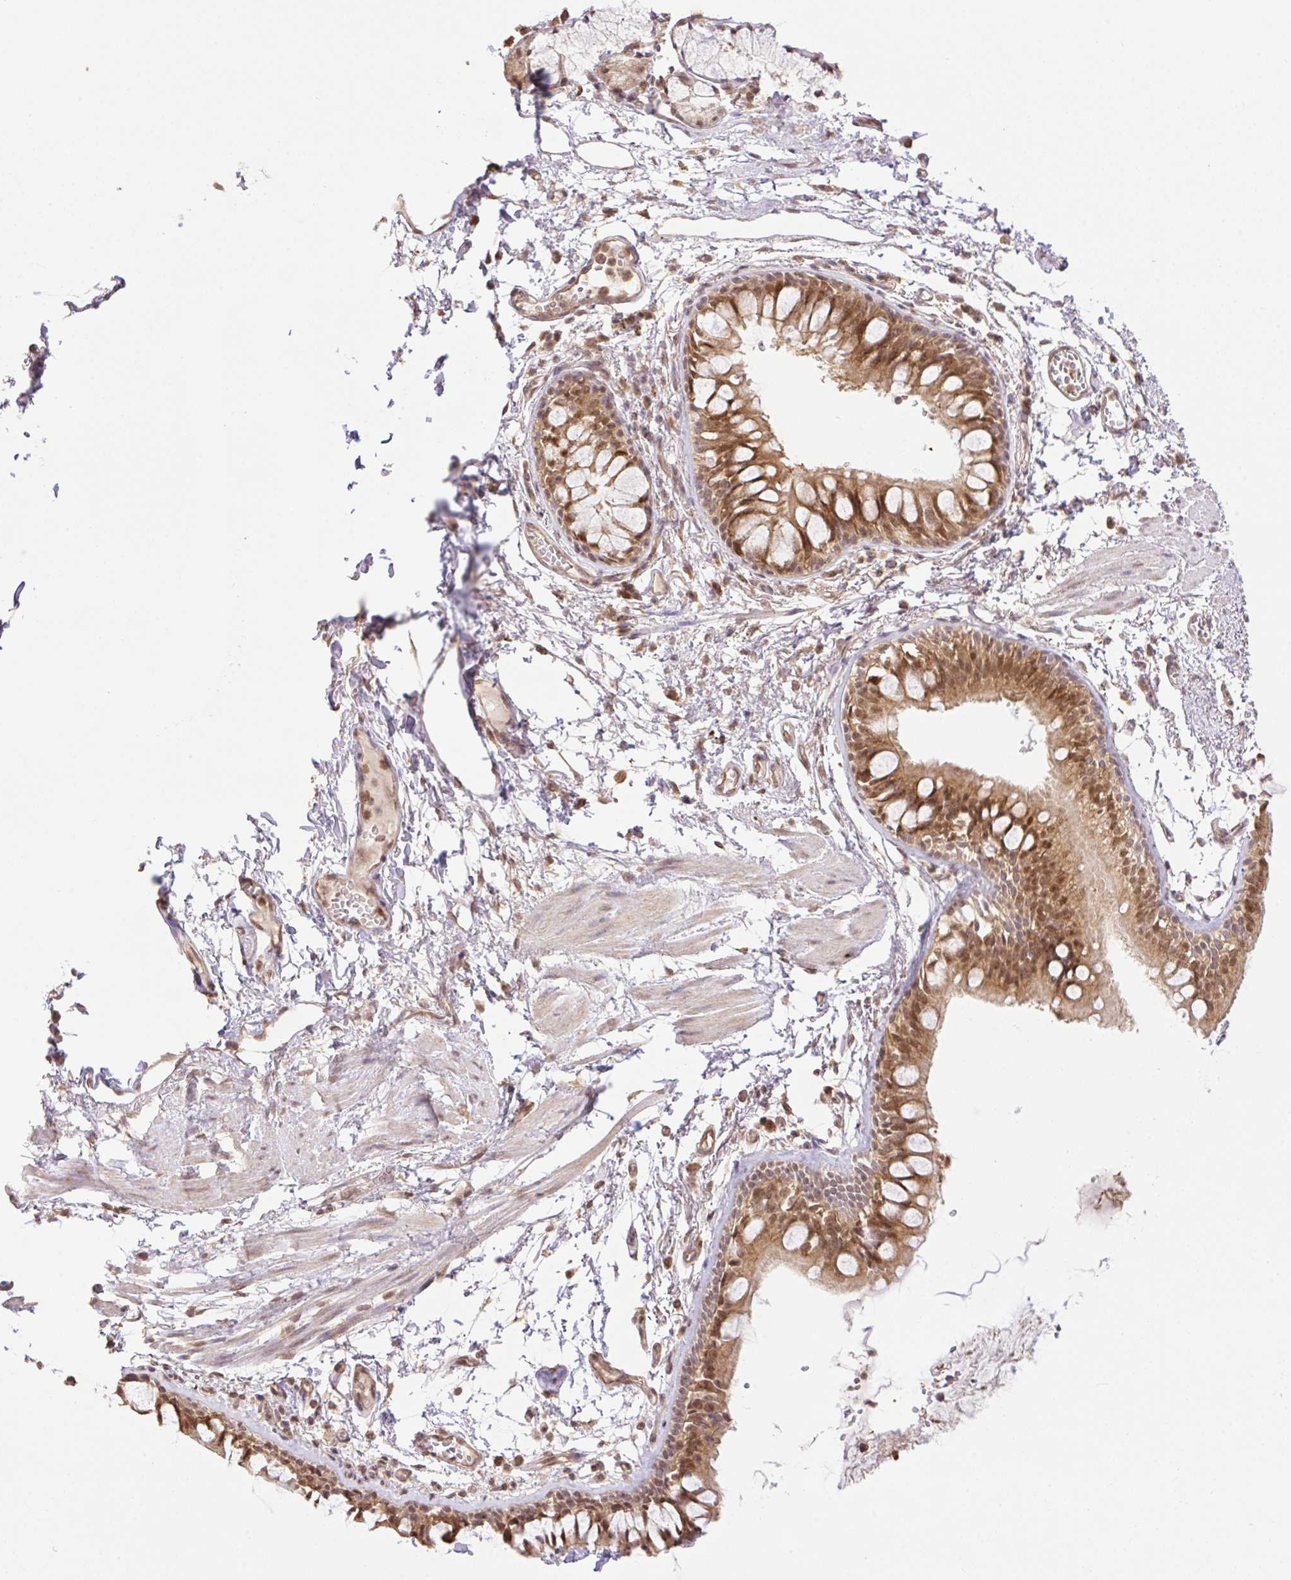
{"staining": {"intensity": "moderate", "quantity": ">75%", "location": "cytoplasmic/membranous,nuclear"}, "tissue": "bronchus", "cell_type": "Respiratory epithelial cells", "image_type": "normal", "snomed": [{"axis": "morphology", "description": "Normal tissue, NOS"}, {"axis": "topography", "description": "Cartilage tissue"}, {"axis": "topography", "description": "Bronchus"}], "caption": "A brown stain labels moderate cytoplasmic/membranous,nuclear positivity of a protein in respiratory epithelial cells of benign bronchus. (Brightfield microscopy of DAB IHC at high magnification).", "gene": "VPS25", "patient": {"sex": "male", "age": 78}}